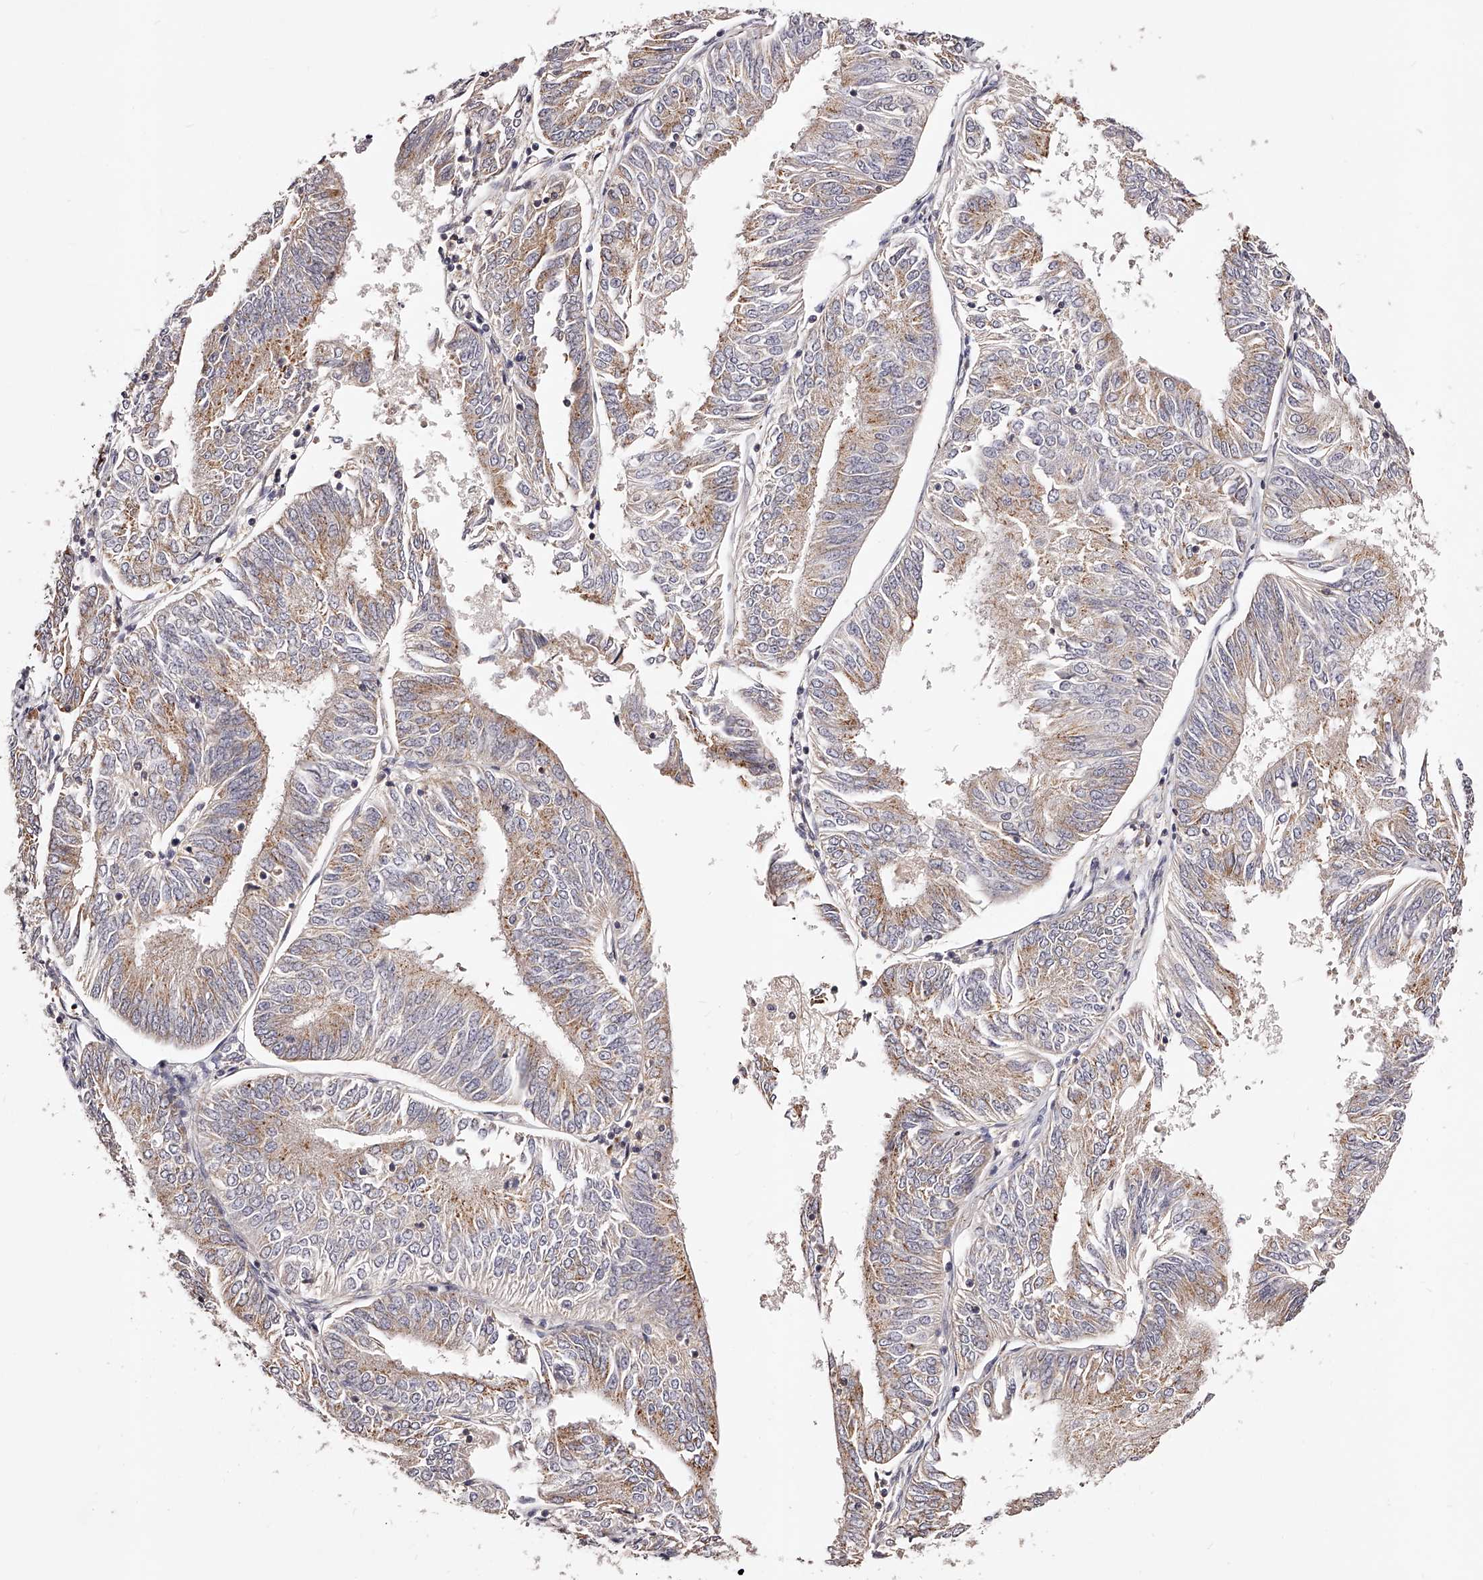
{"staining": {"intensity": "weak", "quantity": ">75%", "location": "cytoplasmic/membranous"}, "tissue": "endometrial cancer", "cell_type": "Tumor cells", "image_type": "cancer", "snomed": [{"axis": "morphology", "description": "Adenocarcinoma, NOS"}, {"axis": "topography", "description": "Endometrium"}], "caption": "IHC micrograph of human adenocarcinoma (endometrial) stained for a protein (brown), which shows low levels of weak cytoplasmic/membranous staining in approximately >75% of tumor cells.", "gene": "PHACTR1", "patient": {"sex": "female", "age": 58}}